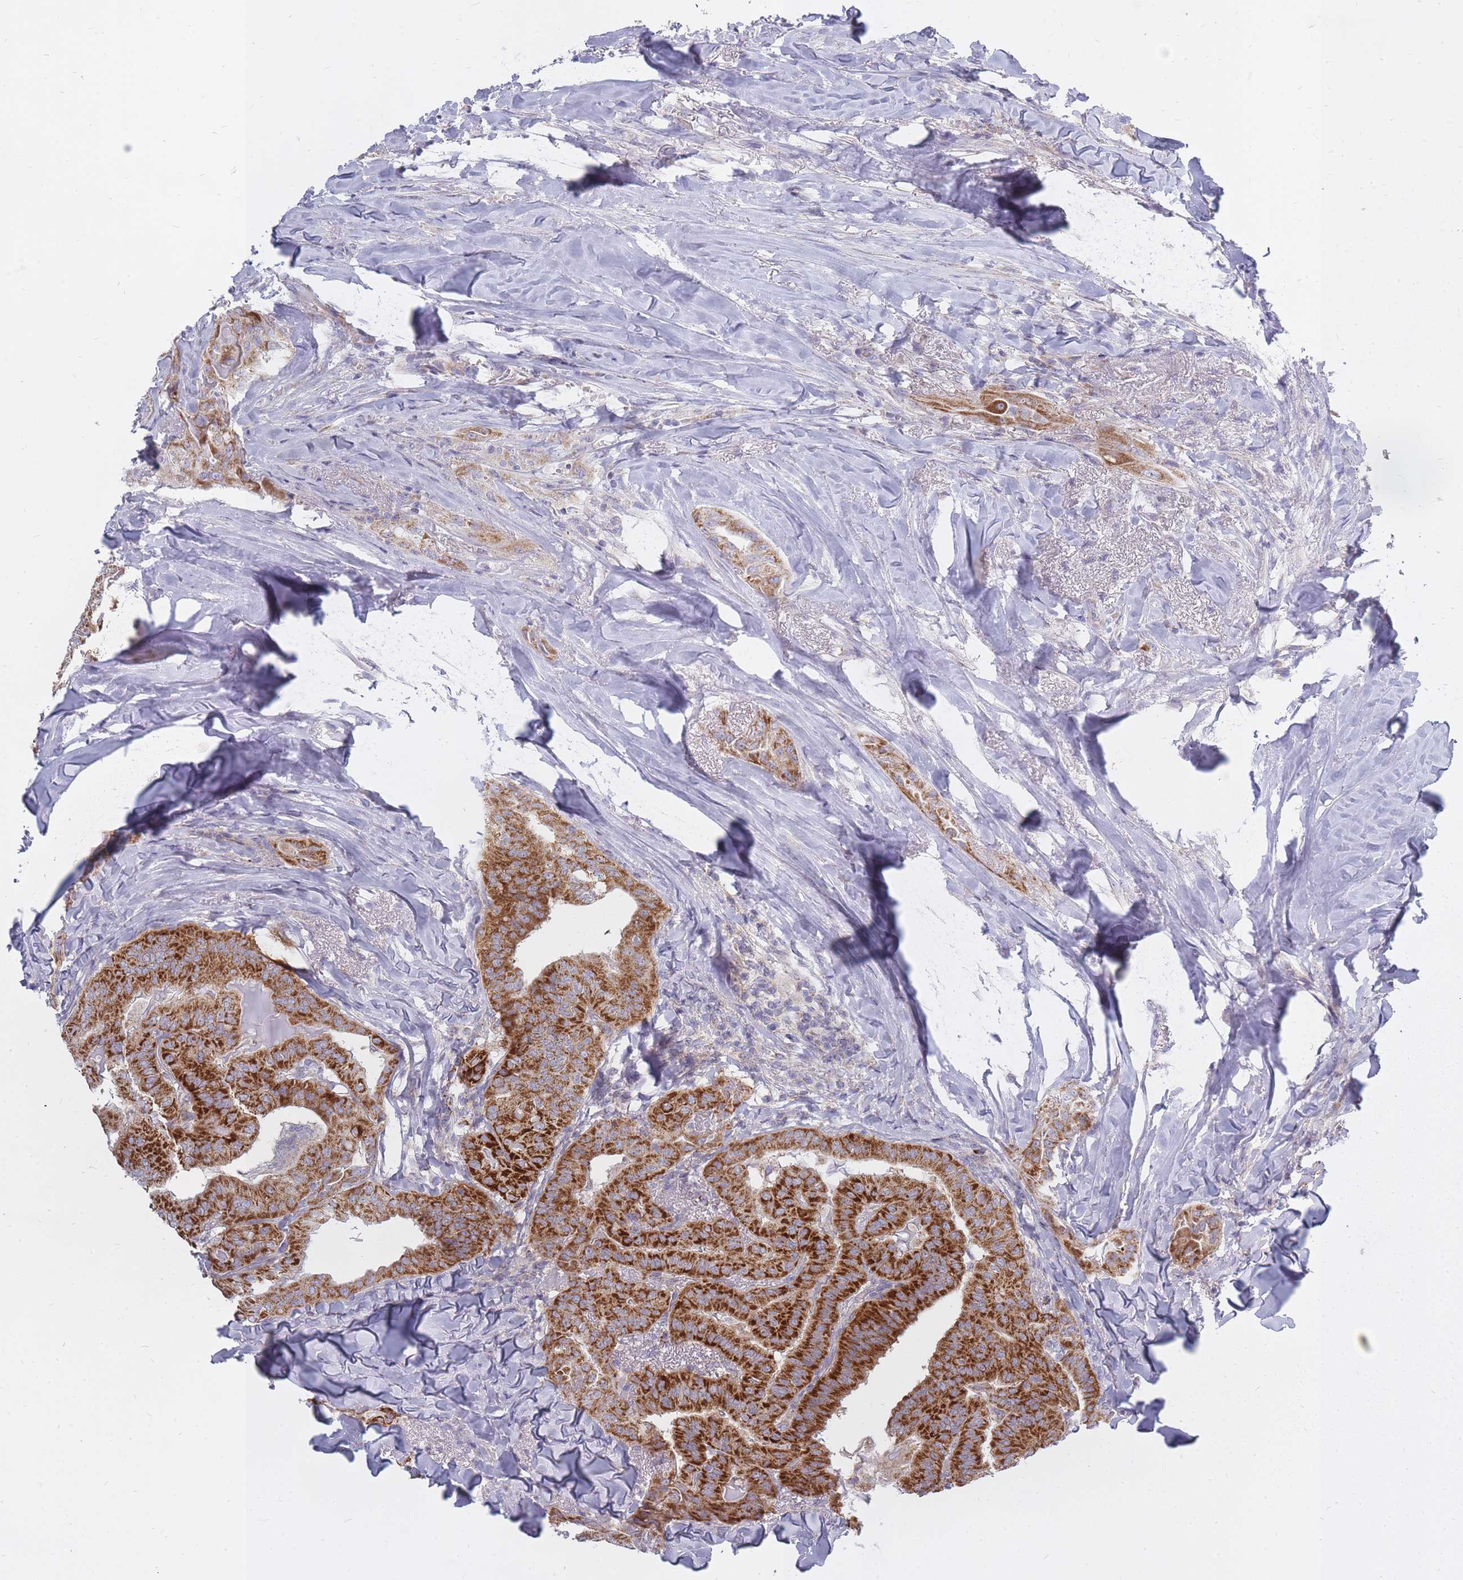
{"staining": {"intensity": "strong", "quantity": ">75%", "location": "cytoplasmic/membranous"}, "tissue": "thyroid cancer", "cell_type": "Tumor cells", "image_type": "cancer", "snomed": [{"axis": "morphology", "description": "Papillary adenocarcinoma, NOS"}, {"axis": "topography", "description": "Thyroid gland"}], "caption": "Immunohistochemistry staining of papillary adenocarcinoma (thyroid), which reveals high levels of strong cytoplasmic/membranous positivity in approximately >75% of tumor cells indicating strong cytoplasmic/membranous protein positivity. The staining was performed using DAB (brown) for protein detection and nuclei were counterstained in hematoxylin (blue).", "gene": "ALKBH4", "patient": {"sex": "female", "age": 68}}